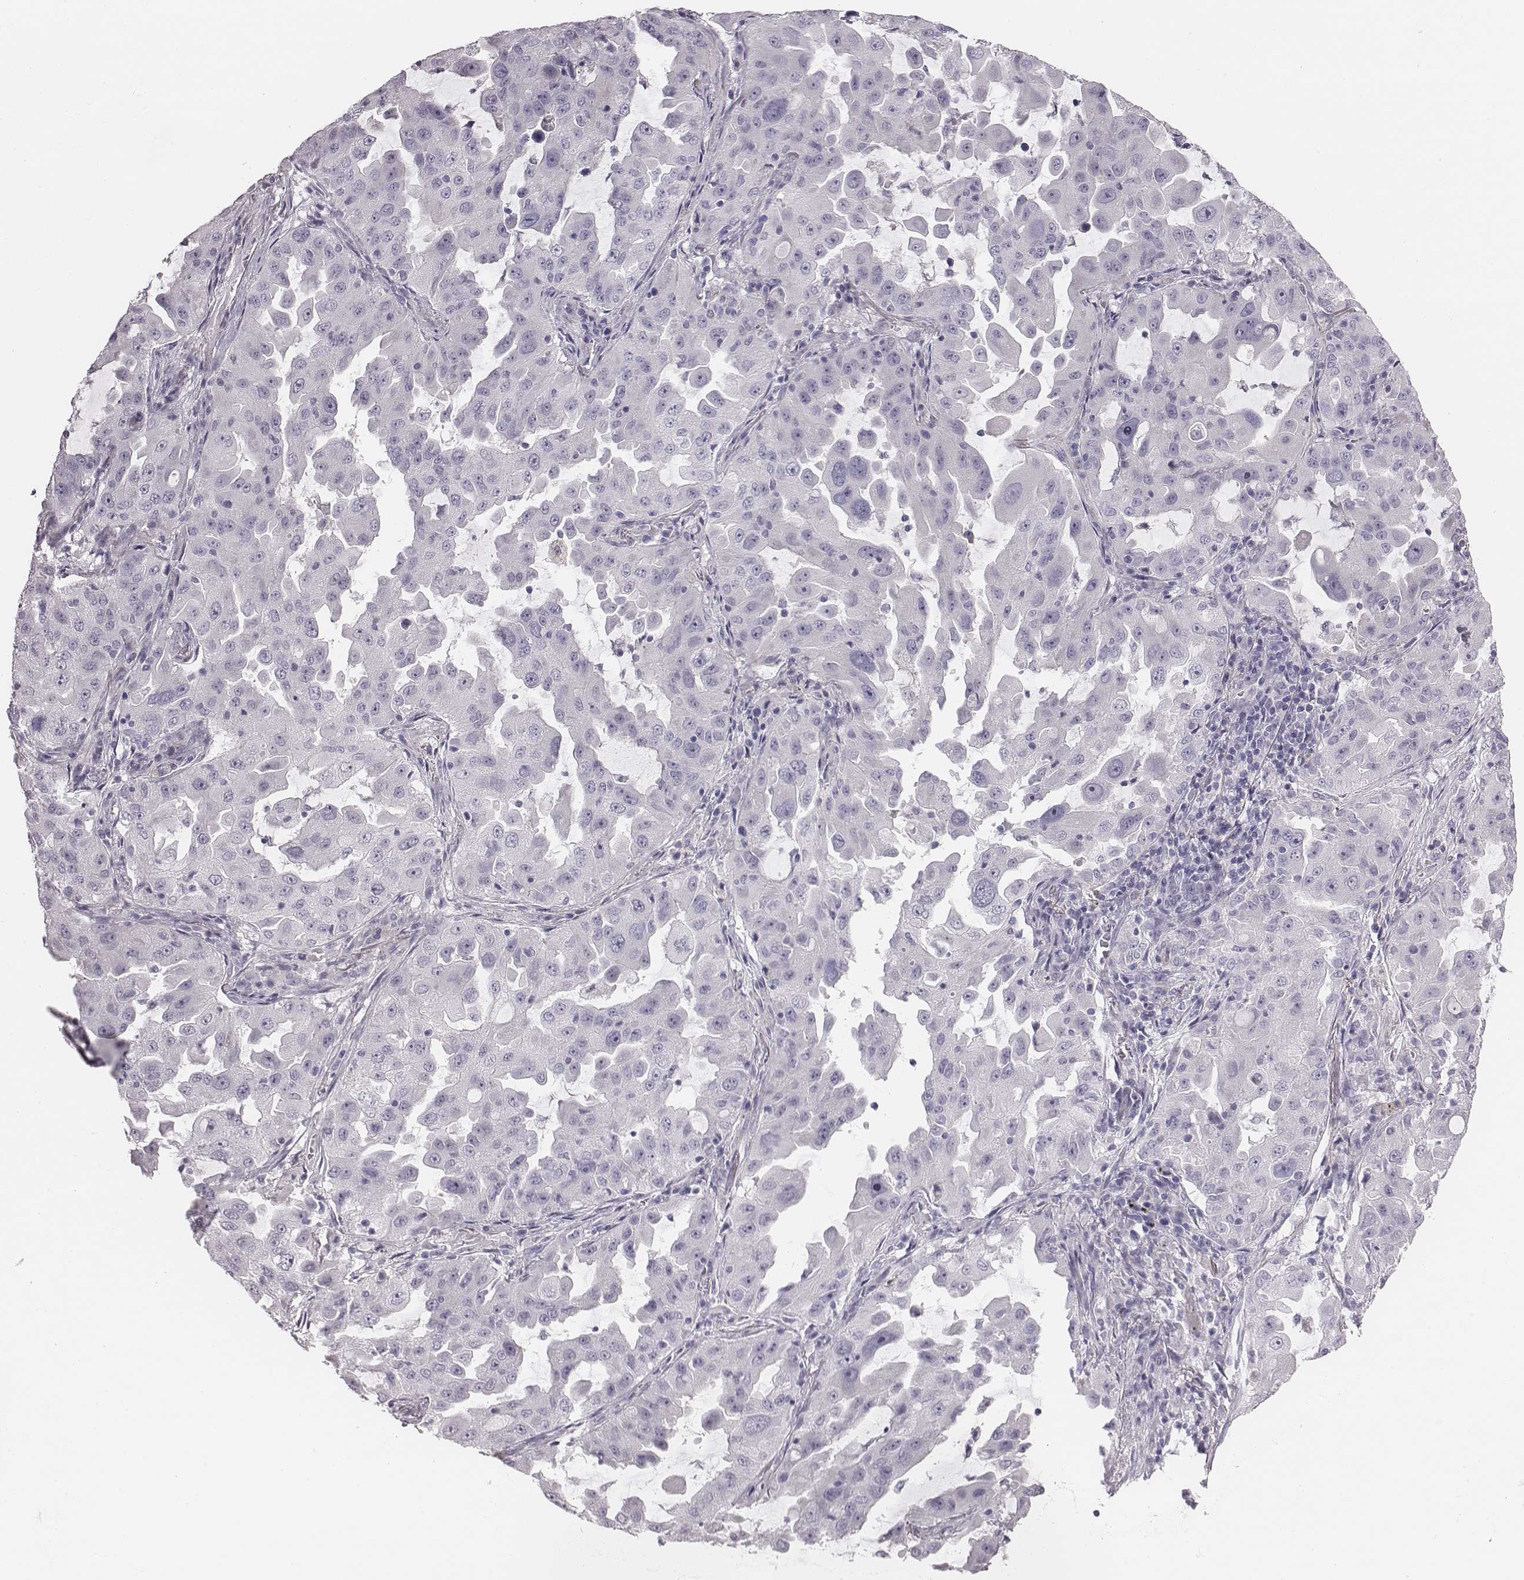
{"staining": {"intensity": "negative", "quantity": "none", "location": "none"}, "tissue": "lung cancer", "cell_type": "Tumor cells", "image_type": "cancer", "snomed": [{"axis": "morphology", "description": "Adenocarcinoma, NOS"}, {"axis": "topography", "description": "Lung"}], "caption": "Immunohistochemistry of adenocarcinoma (lung) displays no expression in tumor cells.", "gene": "CACNG4", "patient": {"sex": "female", "age": 61}}